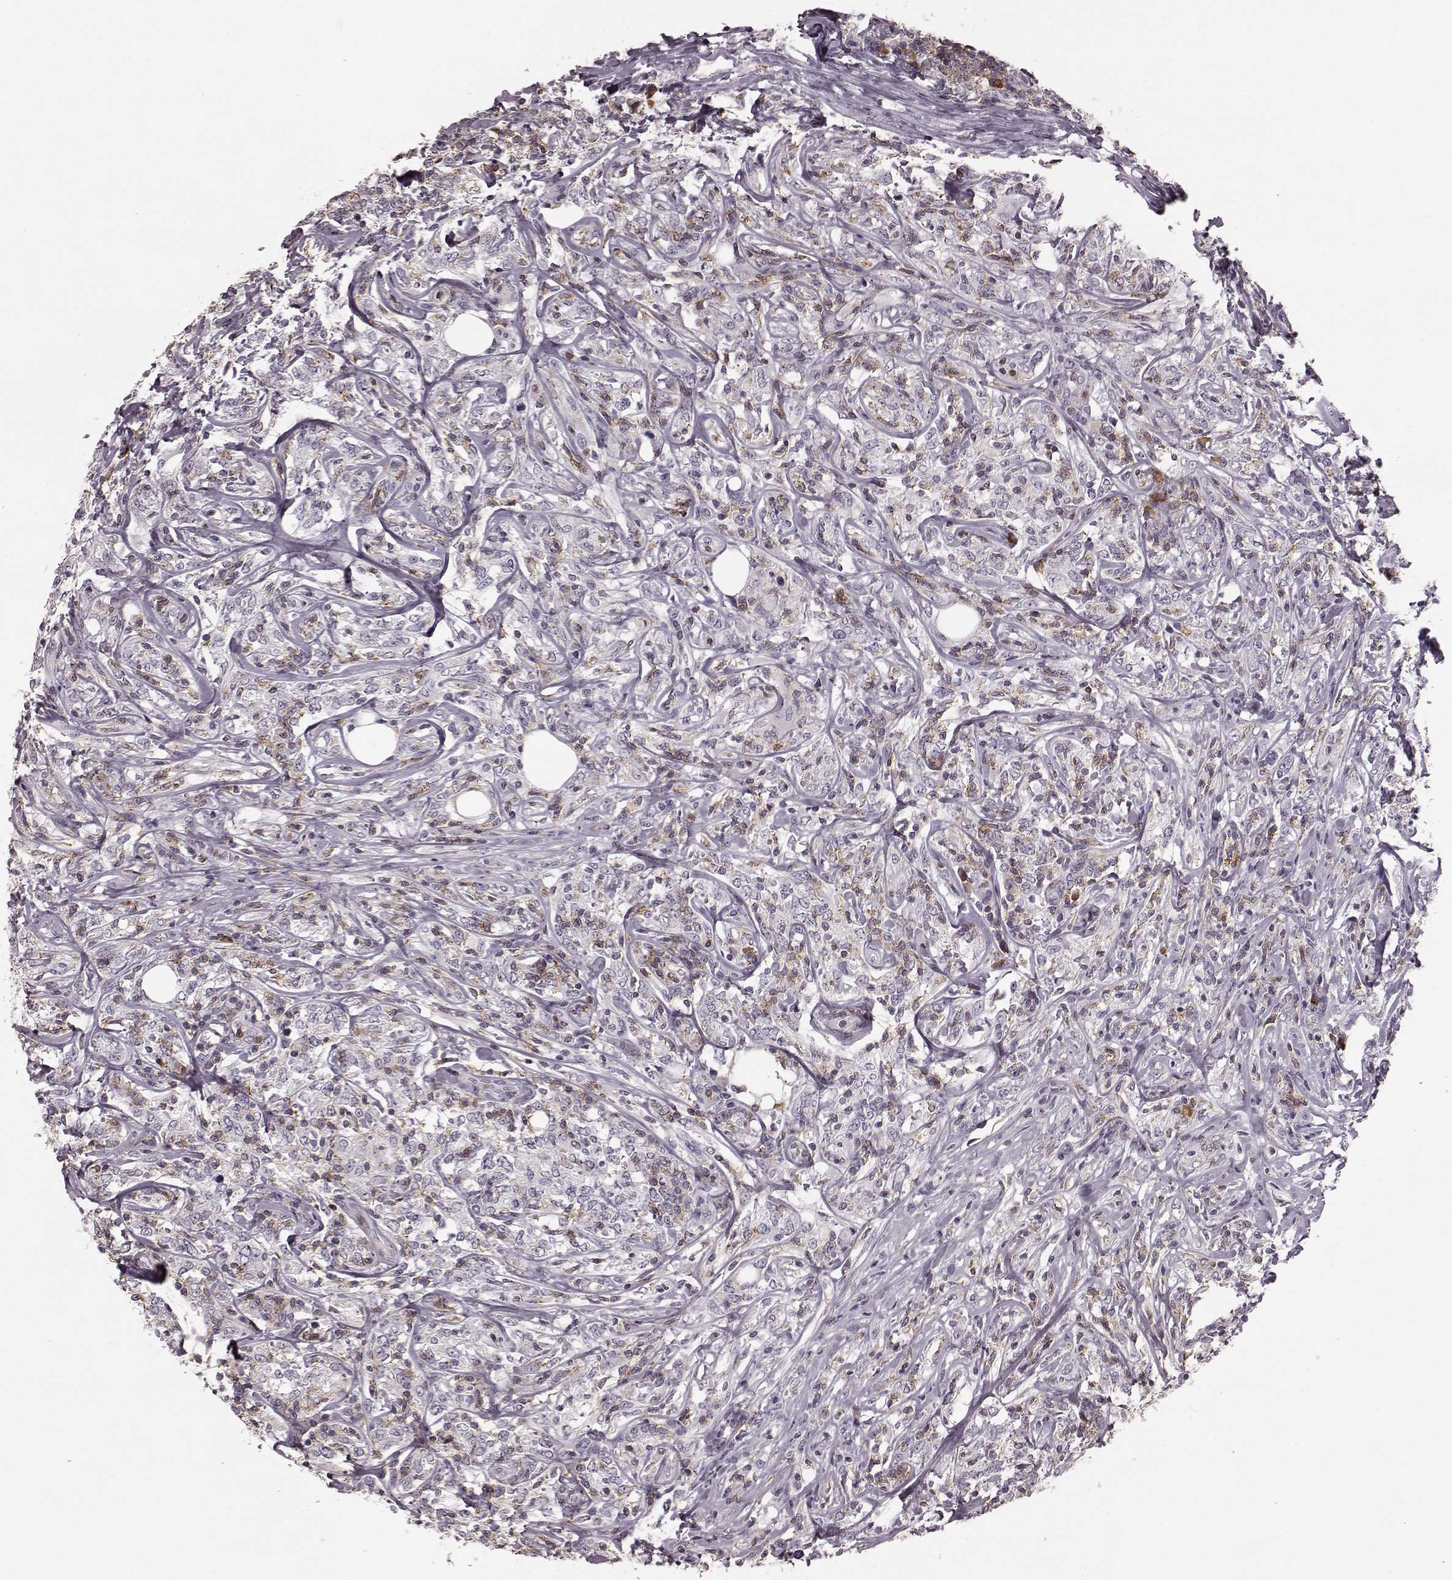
{"staining": {"intensity": "moderate", "quantity": "<25%", "location": "cytoplasmic/membranous"}, "tissue": "lymphoma", "cell_type": "Tumor cells", "image_type": "cancer", "snomed": [{"axis": "morphology", "description": "Malignant lymphoma, non-Hodgkin's type, High grade"}, {"axis": "topography", "description": "Lymph node"}], "caption": "Lymphoma tissue demonstrates moderate cytoplasmic/membranous staining in approximately <25% of tumor cells, visualized by immunohistochemistry.", "gene": "CD28", "patient": {"sex": "female", "age": 84}}